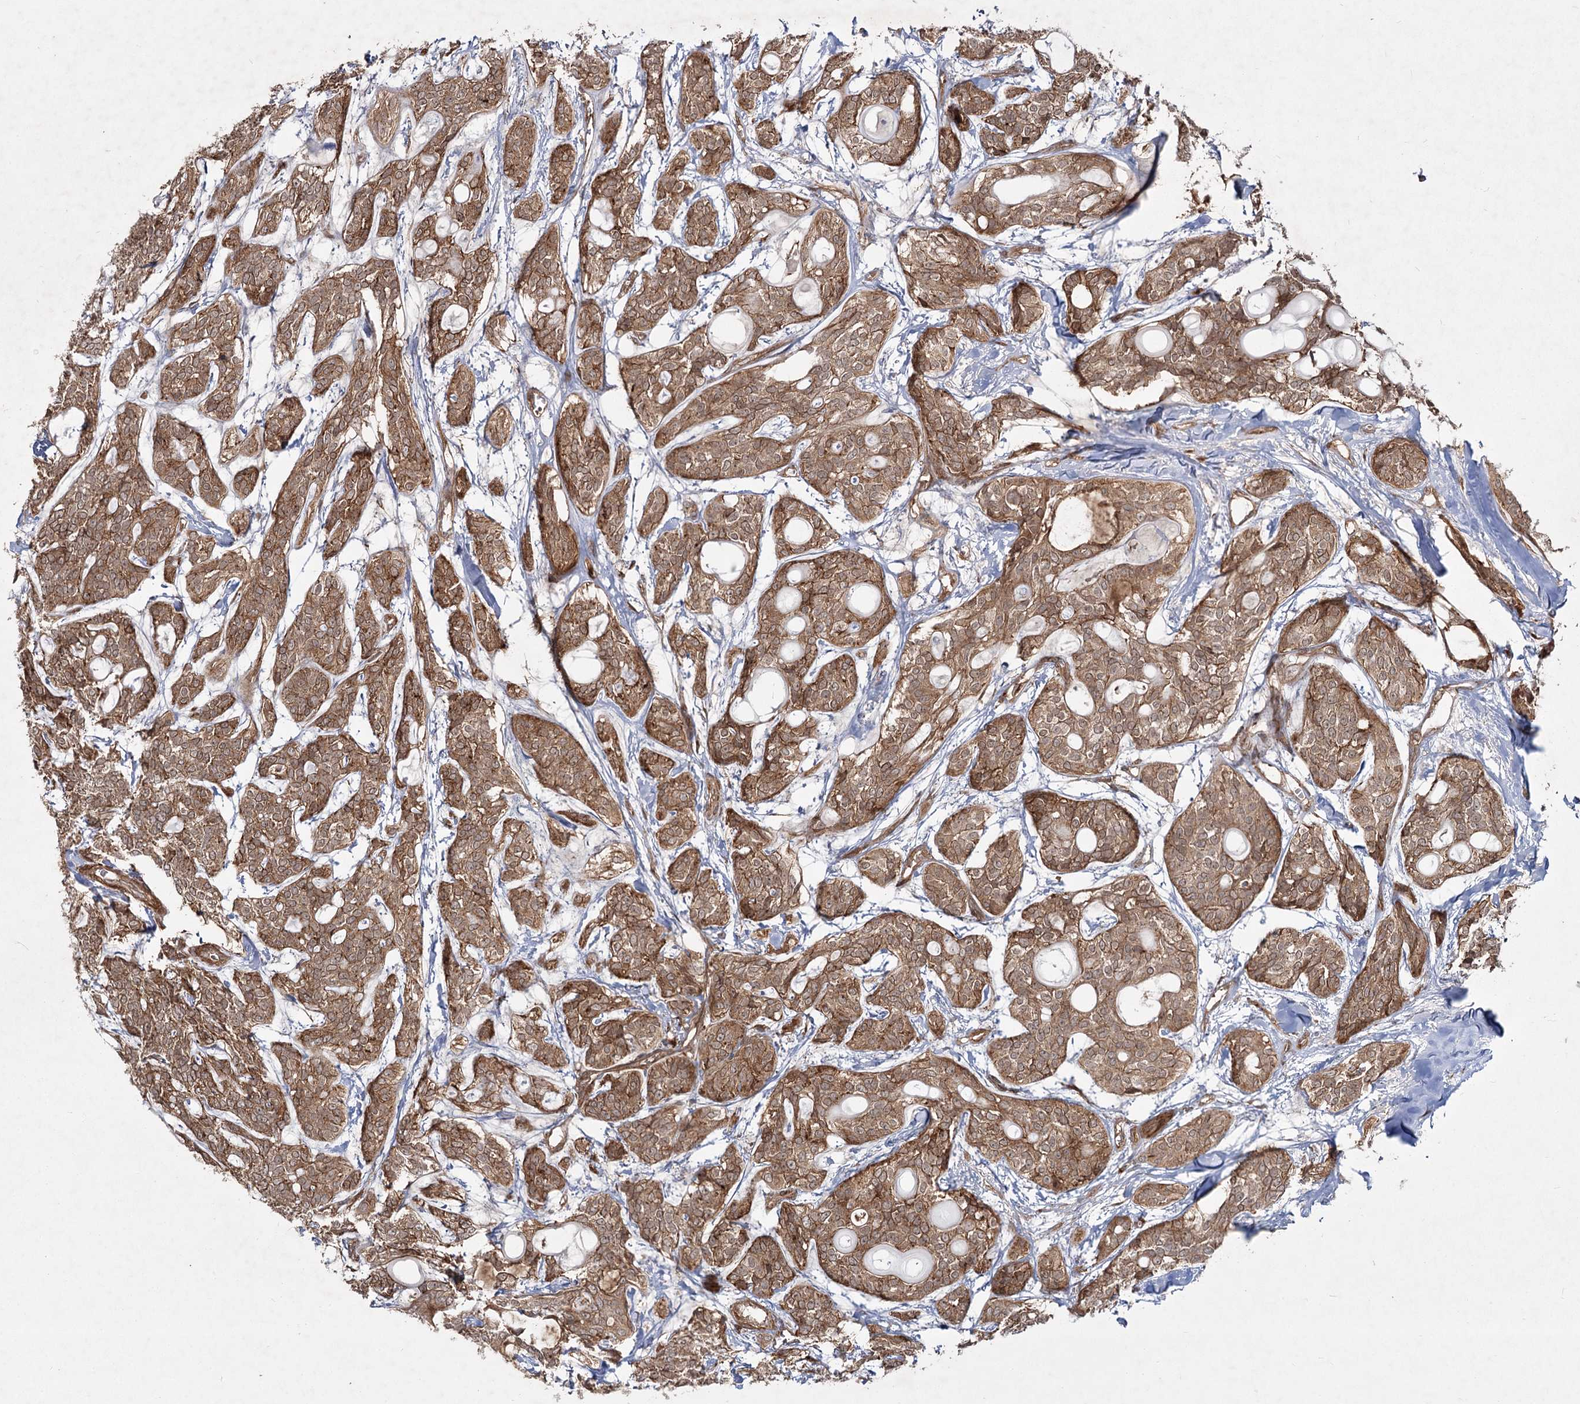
{"staining": {"intensity": "moderate", "quantity": ">75%", "location": "cytoplasmic/membranous"}, "tissue": "head and neck cancer", "cell_type": "Tumor cells", "image_type": "cancer", "snomed": [{"axis": "morphology", "description": "Adenocarcinoma, NOS"}, {"axis": "topography", "description": "Head-Neck"}], "caption": "This is an image of immunohistochemistry (IHC) staining of head and neck cancer (adenocarcinoma), which shows moderate expression in the cytoplasmic/membranous of tumor cells.", "gene": "MDFIC", "patient": {"sex": "male", "age": 66}}